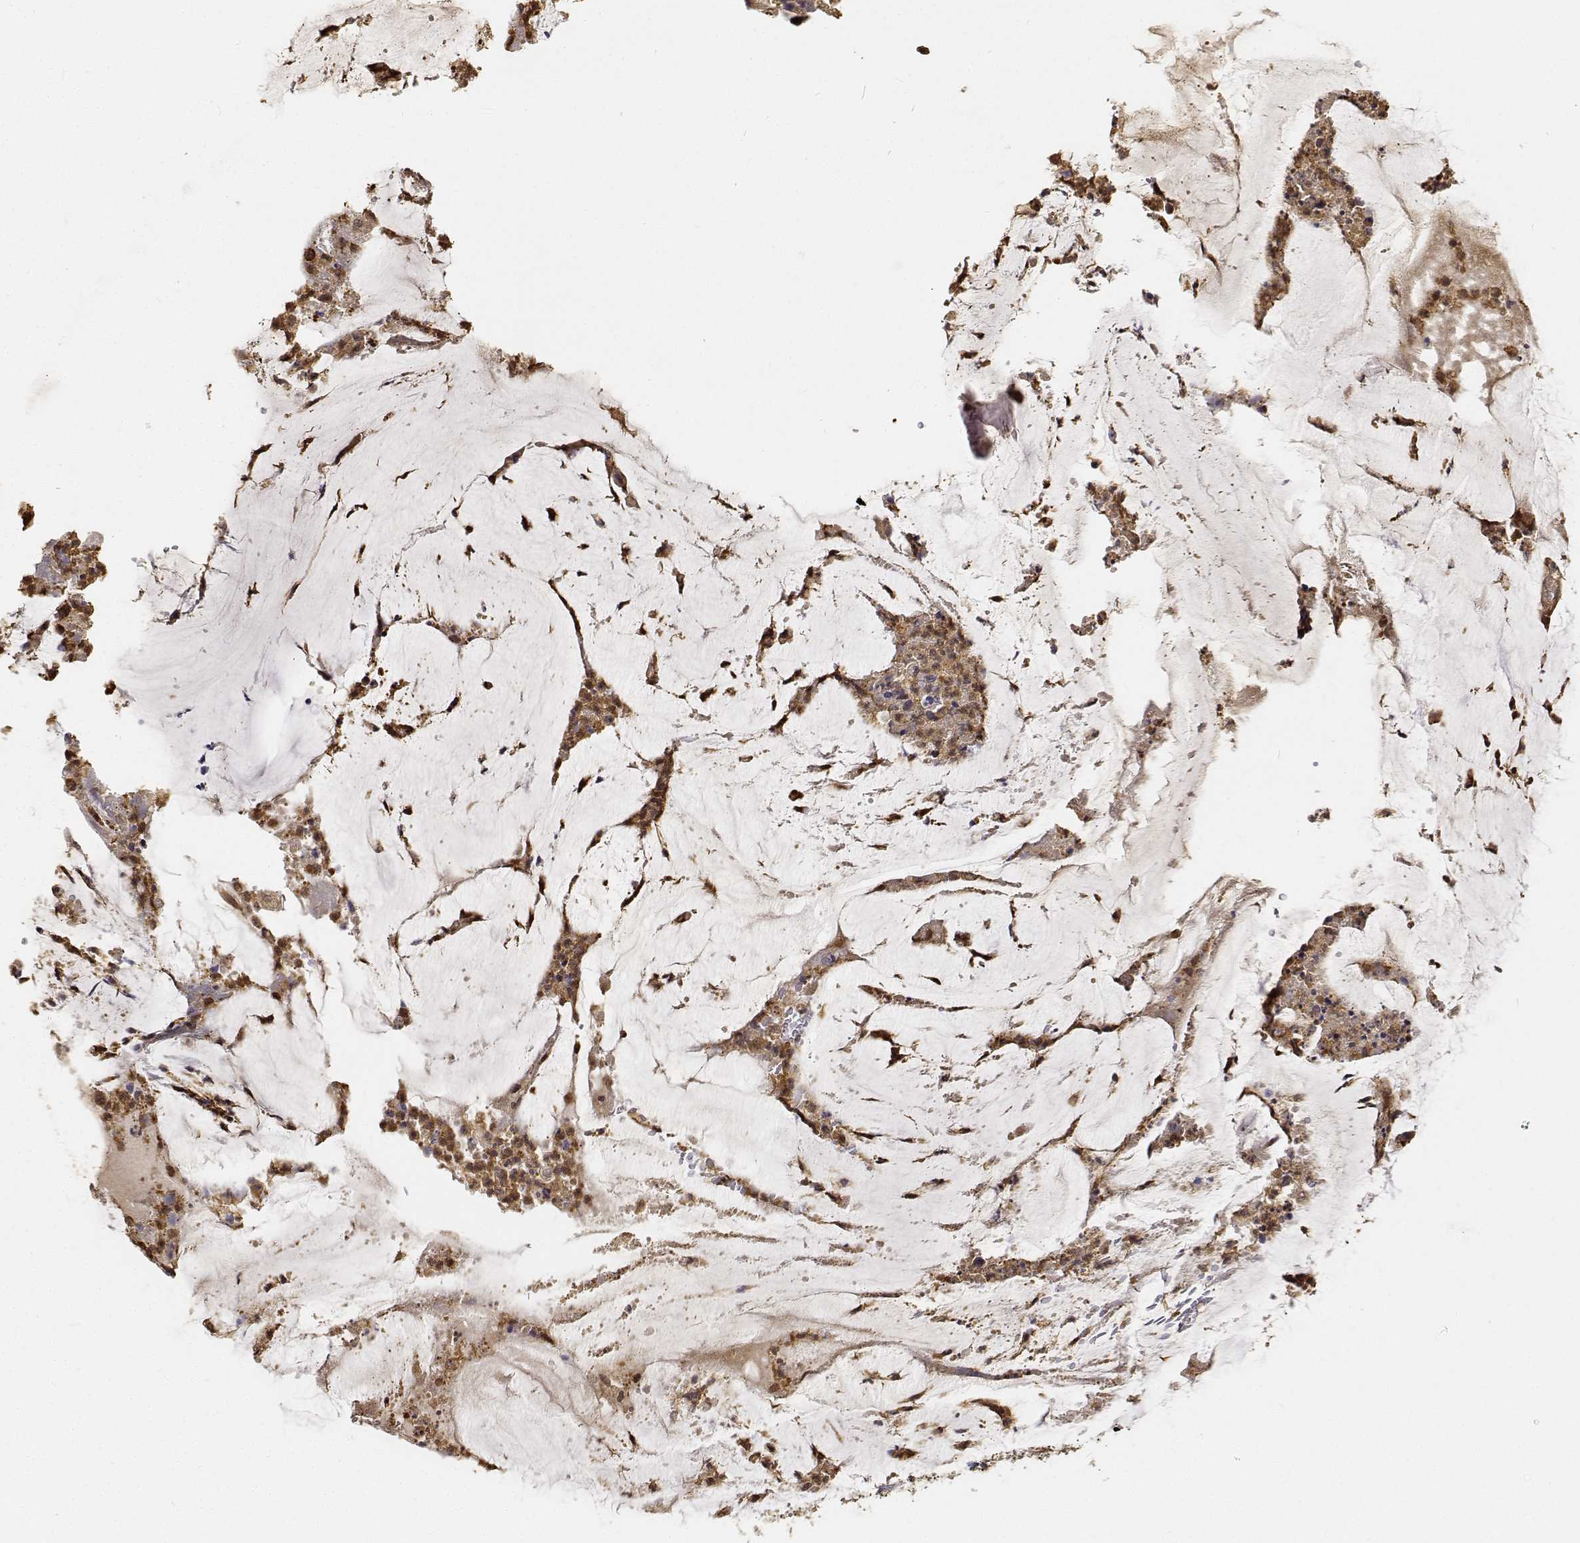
{"staining": {"intensity": "moderate", "quantity": ">75%", "location": "cytoplasmic/membranous"}, "tissue": "colorectal cancer", "cell_type": "Tumor cells", "image_type": "cancer", "snomed": [{"axis": "morphology", "description": "Adenocarcinoma, NOS"}, {"axis": "topography", "description": "Colon"}], "caption": "Immunohistochemical staining of human colorectal cancer (adenocarcinoma) shows medium levels of moderate cytoplasmic/membranous positivity in about >75% of tumor cells. The staining was performed using DAB (3,3'-diaminobenzidine) to visualize the protein expression in brown, while the nuclei were stained in blue with hematoxylin (Magnification: 20x).", "gene": "PCID2", "patient": {"sex": "female", "age": 43}}